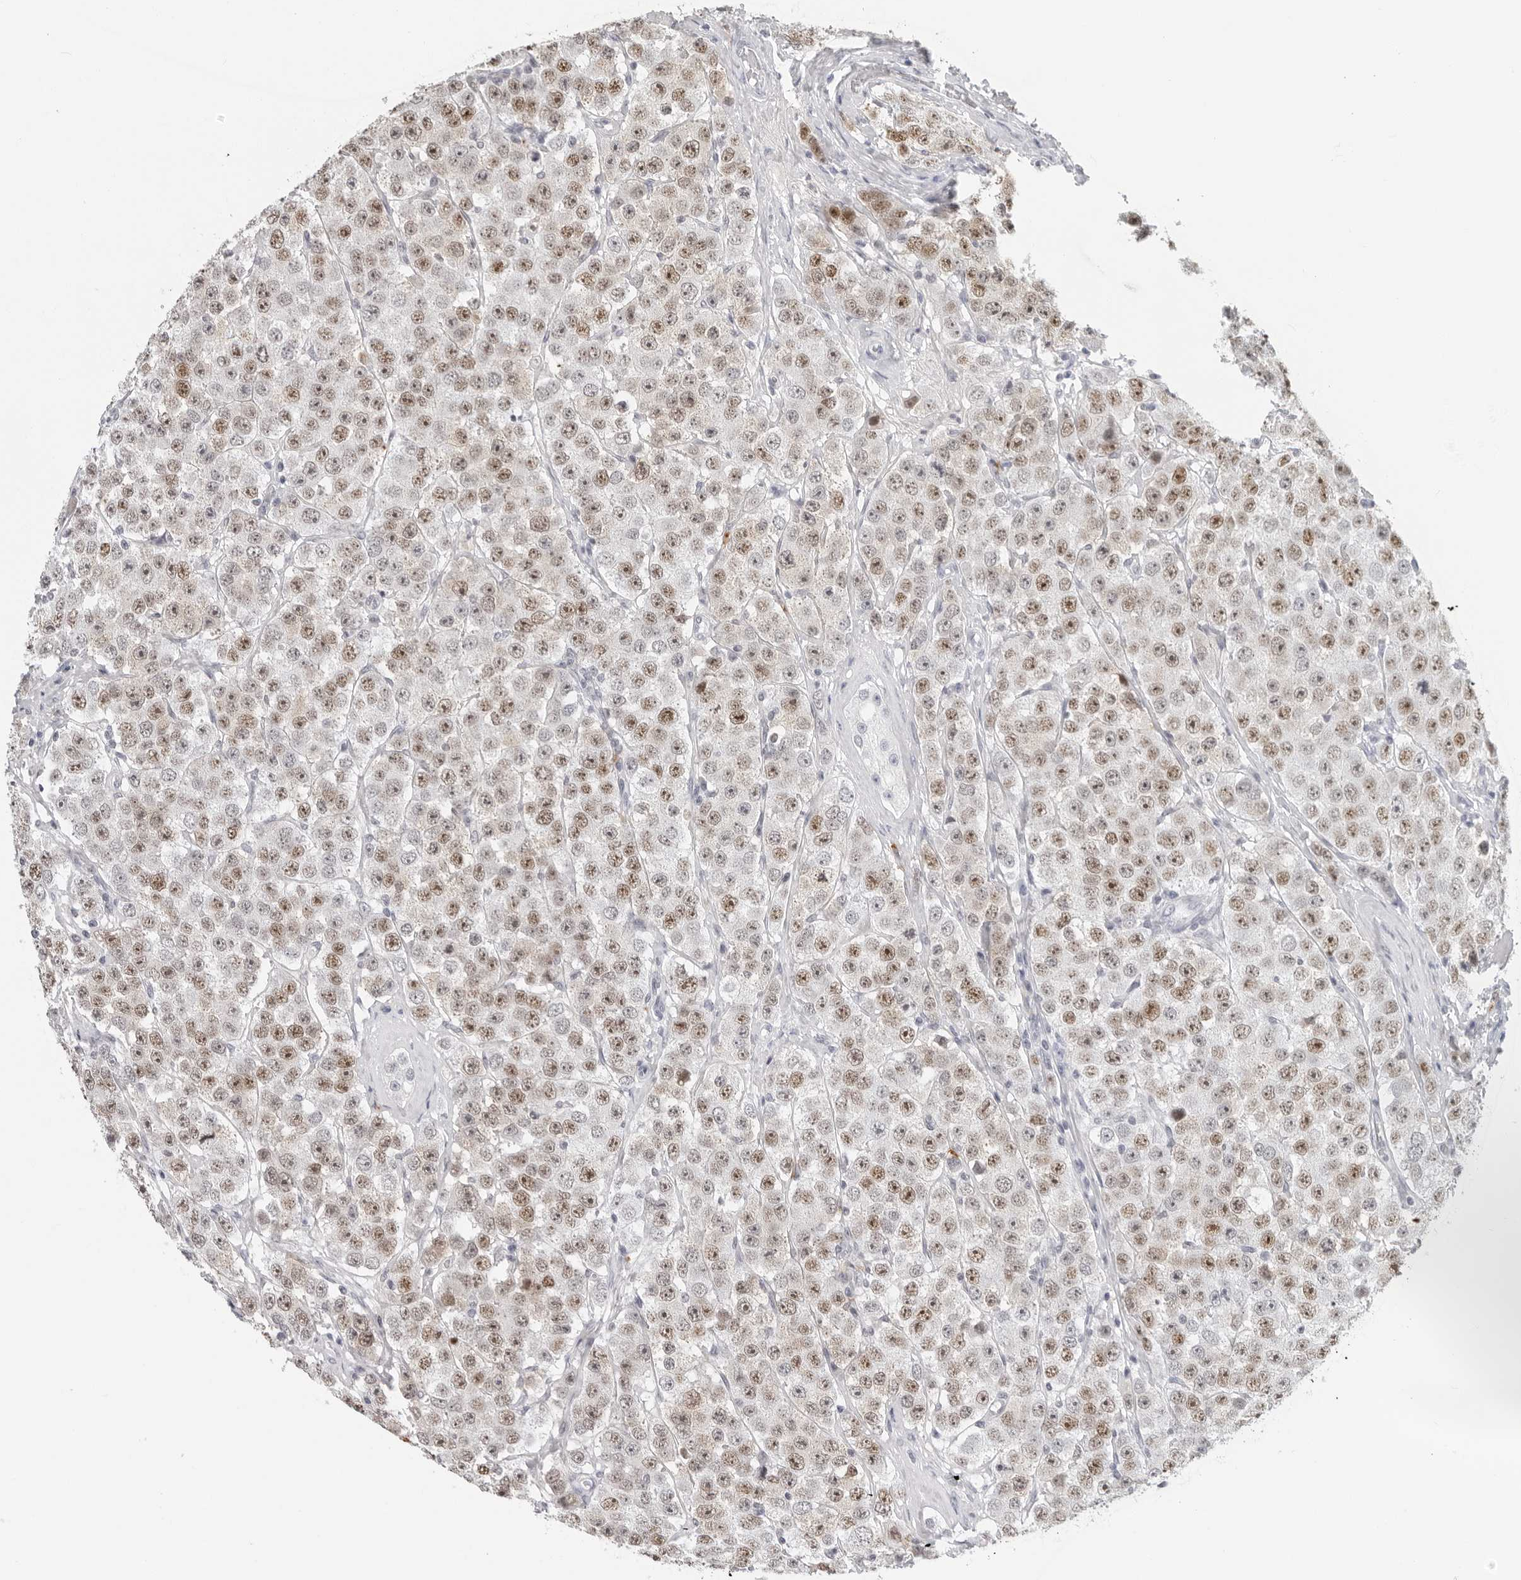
{"staining": {"intensity": "moderate", "quantity": ">75%", "location": "nuclear"}, "tissue": "testis cancer", "cell_type": "Tumor cells", "image_type": "cancer", "snomed": [{"axis": "morphology", "description": "Seminoma, NOS"}, {"axis": "topography", "description": "Testis"}], "caption": "Immunohistochemistry histopathology image of neoplastic tissue: testis seminoma stained using immunohistochemistry (IHC) reveals medium levels of moderate protein expression localized specifically in the nuclear of tumor cells, appearing as a nuclear brown color.", "gene": "MSH6", "patient": {"sex": "male", "age": 28}}